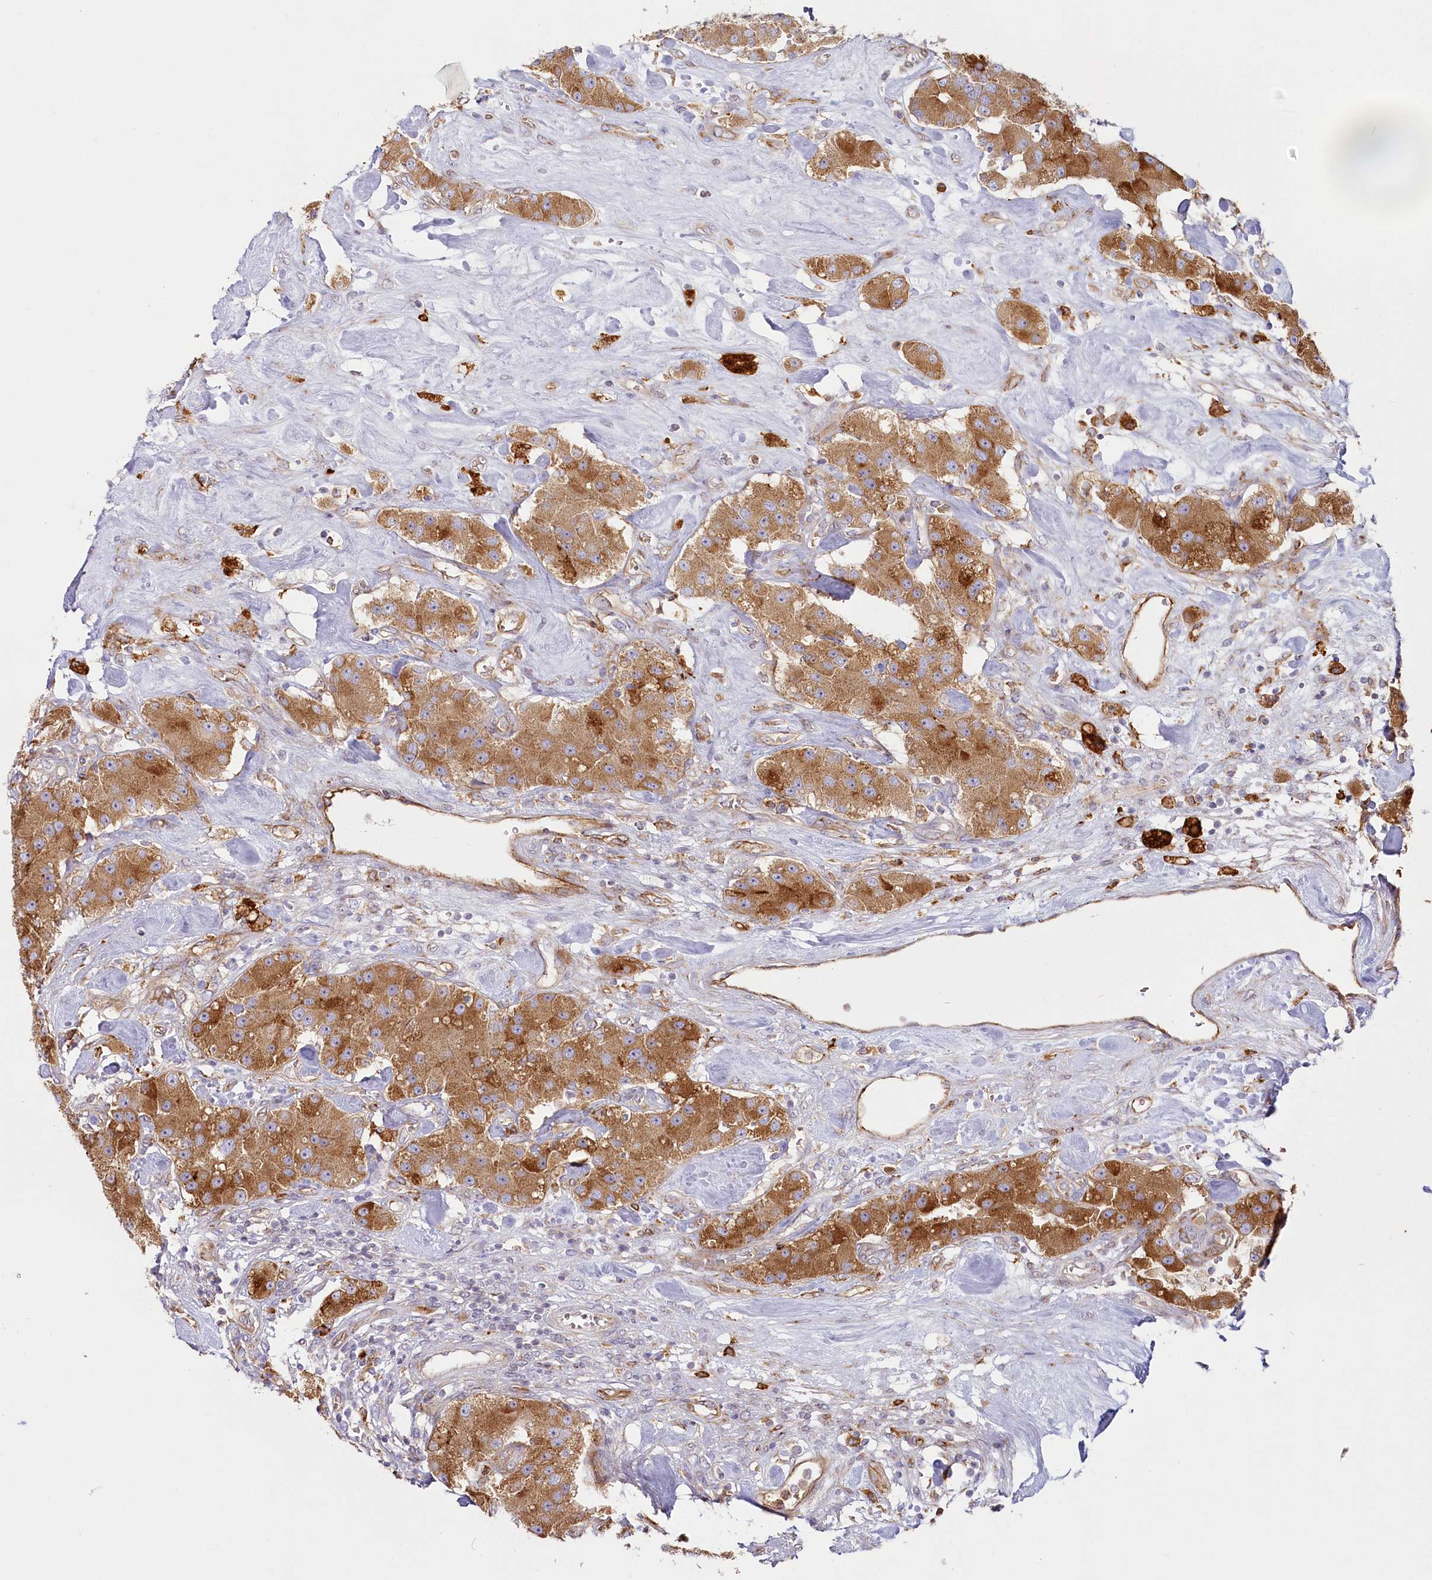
{"staining": {"intensity": "moderate", "quantity": ">75%", "location": "cytoplasmic/membranous"}, "tissue": "carcinoid", "cell_type": "Tumor cells", "image_type": "cancer", "snomed": [{"axis": "morphology", "description": "Carcinoid, malignant, NOS"}, {"axis": "topography", "description": "Pancreas"}], "caption": "Immunohistochemistry (DAB (3,3'-diaminobenzidine)) staining of human malignant carcinoid displays moderate cytoplasmic/membranous protein expression in about >75% of tumor cells. (Stains: DAB (3,3'-diaminobenzidine) in brown, nuclei in blue, Microscopy: brightfield microscopy at high magnification).", "gene": "HARS2", "patient": {"sex": "male", "age": 41}}